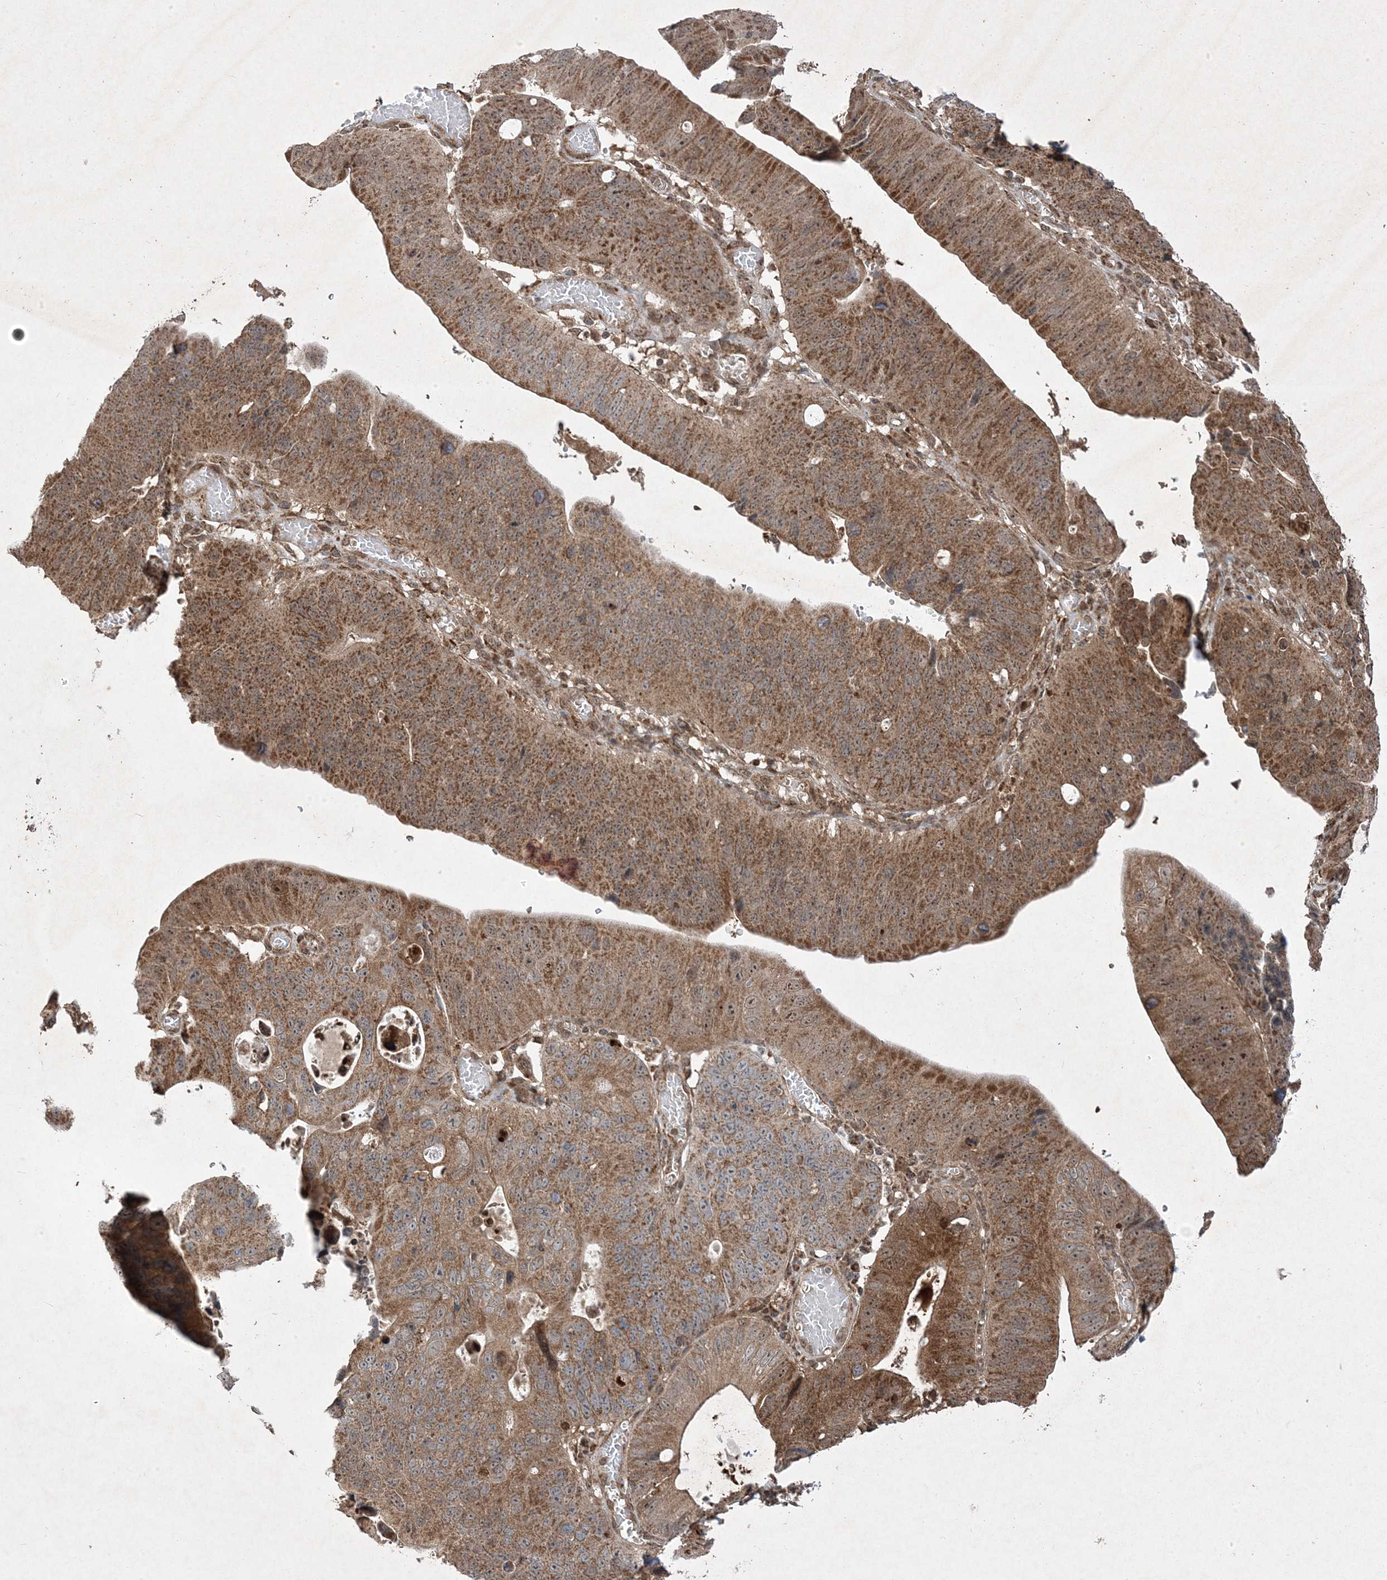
{"staining": {"intensity": "moderate", "quantity": ">75%", "location": "cytoplasmic/membranous,nuclear"}, "tissue": "stomach cancer", "cell_type": "Tumor cells", "image_type": "cancer", "snomed": [{"axis": "morphology", "description": "Adenocarcinoma, NOS"}, {"axis": "topography", "description": "Stomach"}], "caption": "Human stomach adenocarcinoma stained for a protein (brown) displays moderate cytoplasmic/membranous and nuclear positive expression in approximately >75% of tumor cells.", "gene": "PLEKHM2", "patient": {"sex": "male", "age": 59}}